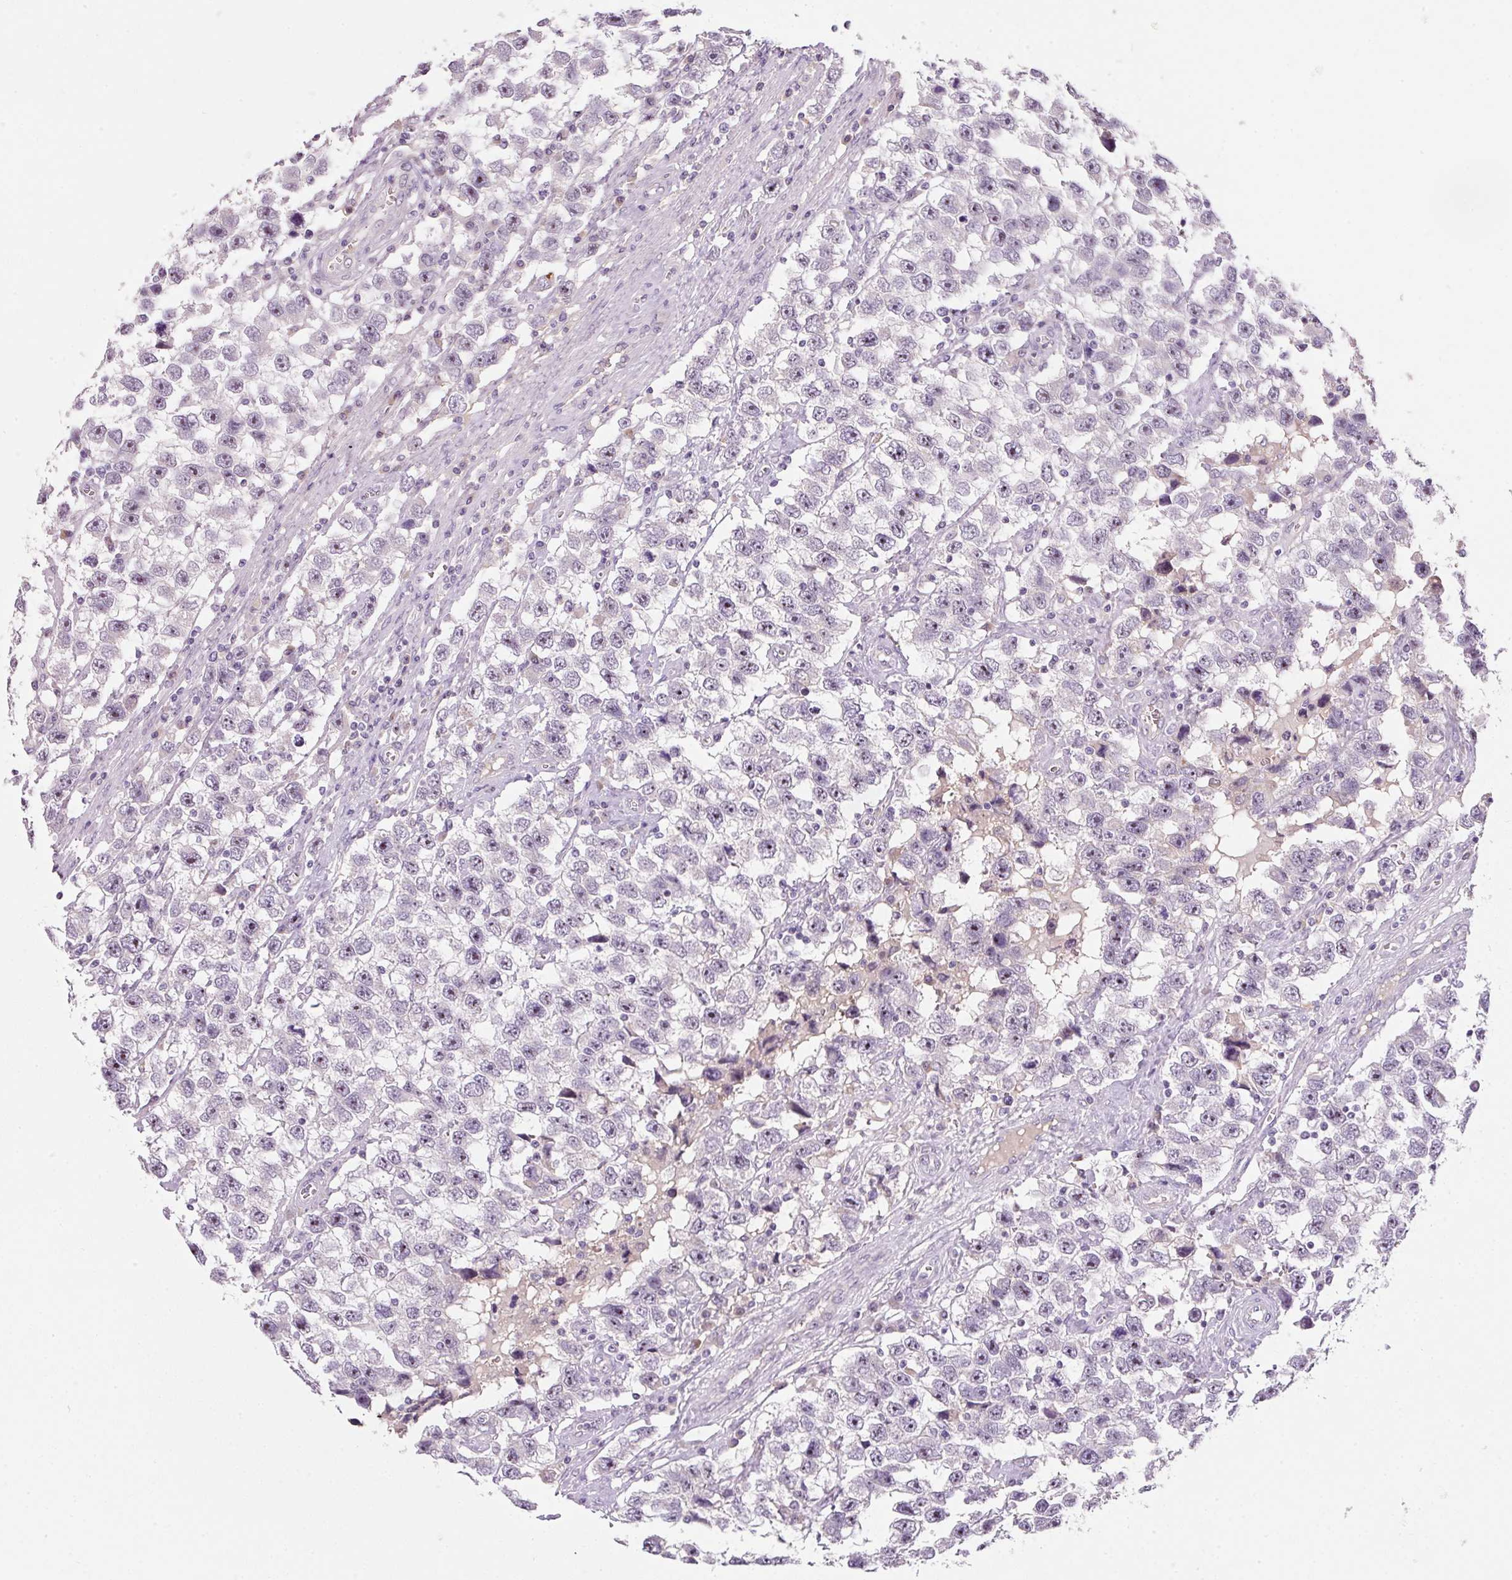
{"staining": {"intensity": "negative", "quantity": "none", "location": "none"}, "tissue": "testis cancer", "cell_type": "Tumor cells", "image_type": "cancer", "snomed": [{"axis": "morphology", "description": "Seminoma, NOS"}, {"axis": "topography", "description": "Testis"}], "caption": "Protein analysis of testis cancer (seminoma) reveals no significant expression in tumor cells.", "gene": "TMEM37", "patient": {"sex": "male", "age": 33}}